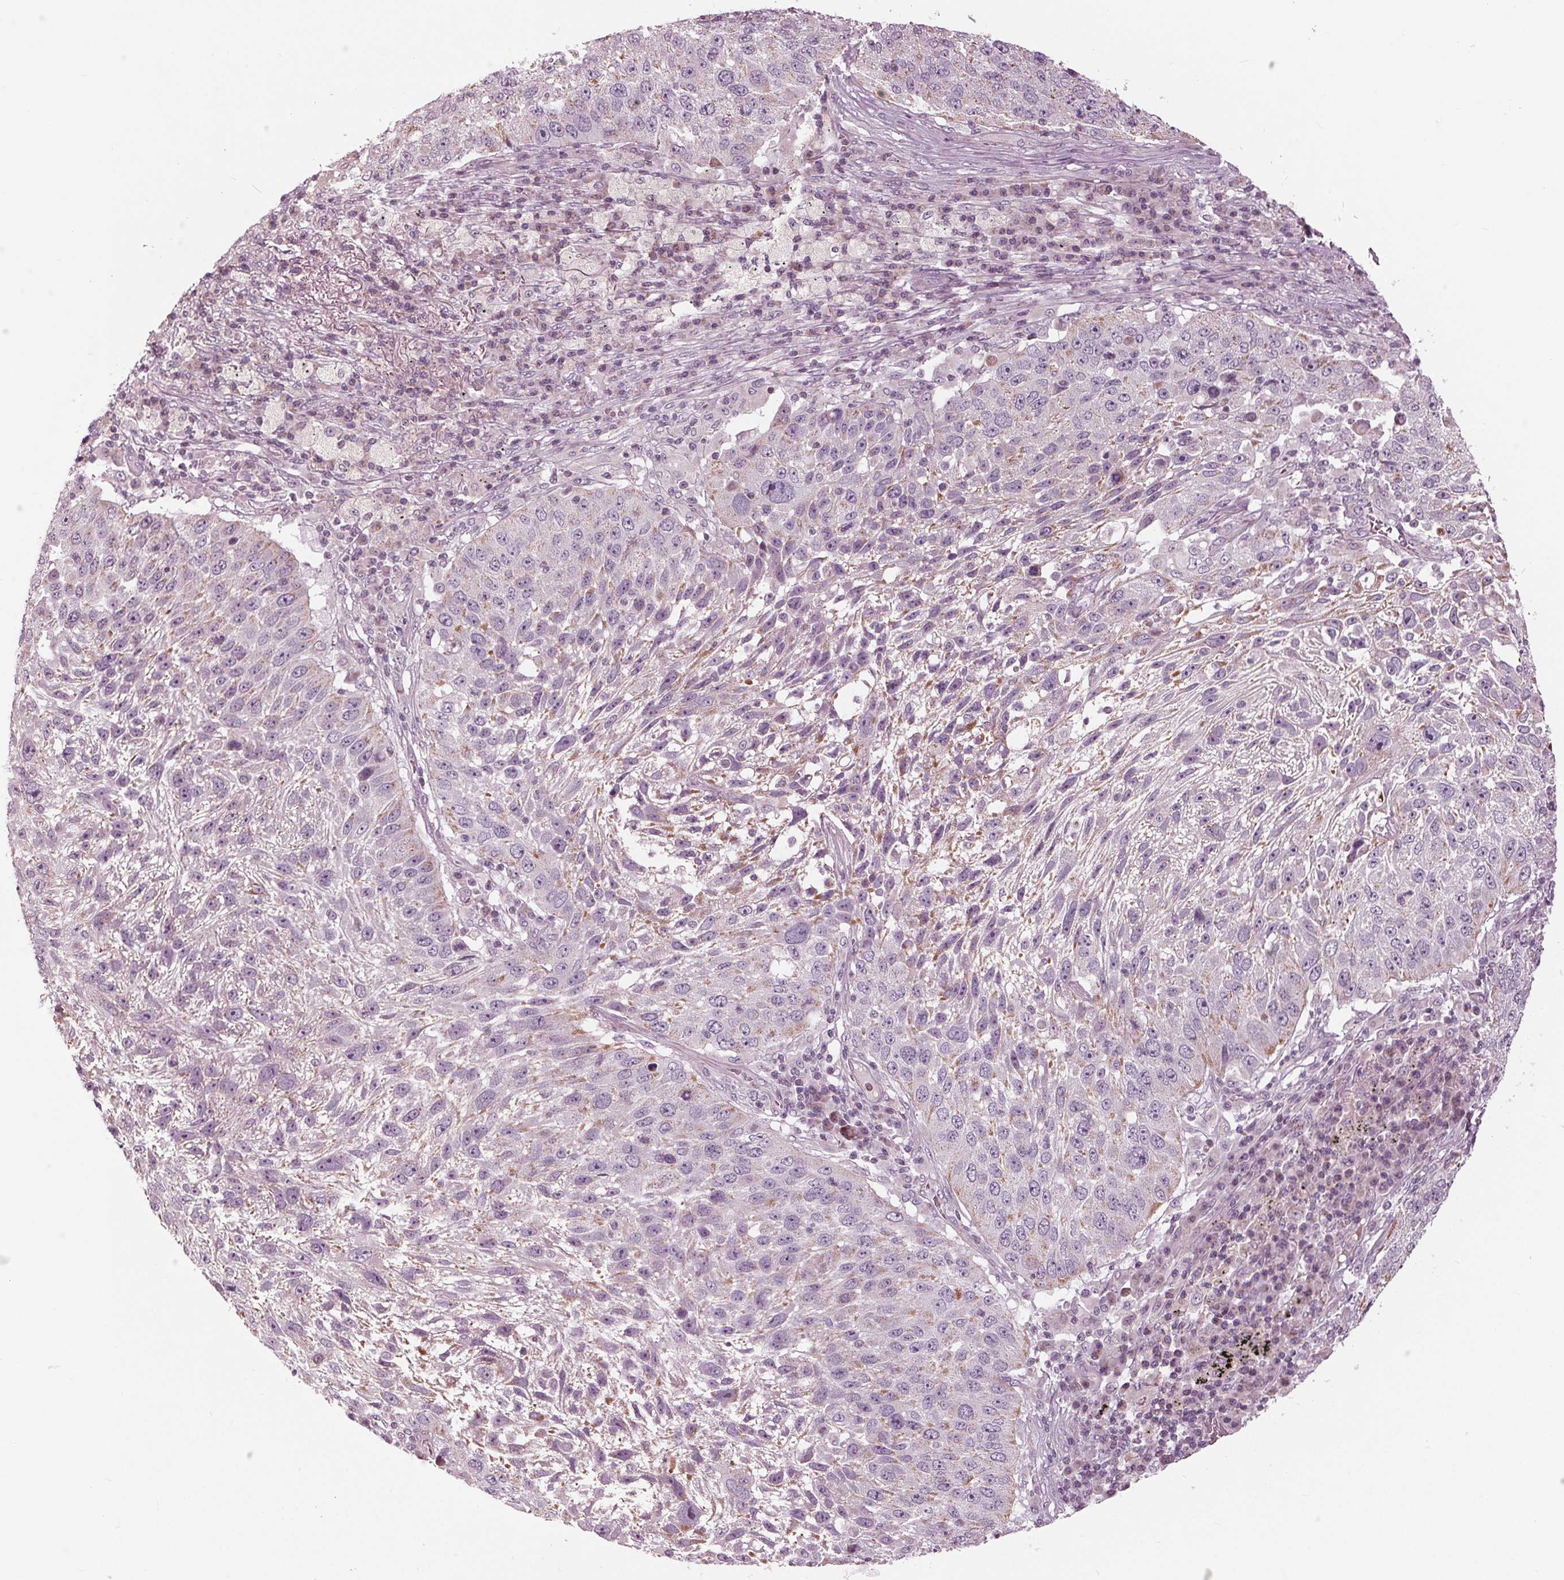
{"staining": {"intensity": "moderate", "quantity": "<25%", "location": "cytoplasmic/membranous"}, "tissue": "lung cancer", "cell_type": "Tumor cells", "image_type": "cancer", "snomed": [{"axis": "morphology", "description": "Normal morphology"}, {"axis": "morphology", "description": "Squamous cell carcinoma, NOS"}, {"axis": "topography", "description": "Lymph node"}, {"axis": "topography", "description": "Lung"}], "caption": "This is an image of IHC staining of lung cancer (squamous cell carcinoma), which shows moderate staining in the cytoplasmic/membranous of tumor cells.", "gene": "CLN6", "patient": {"sex": "male", "age": 67}}